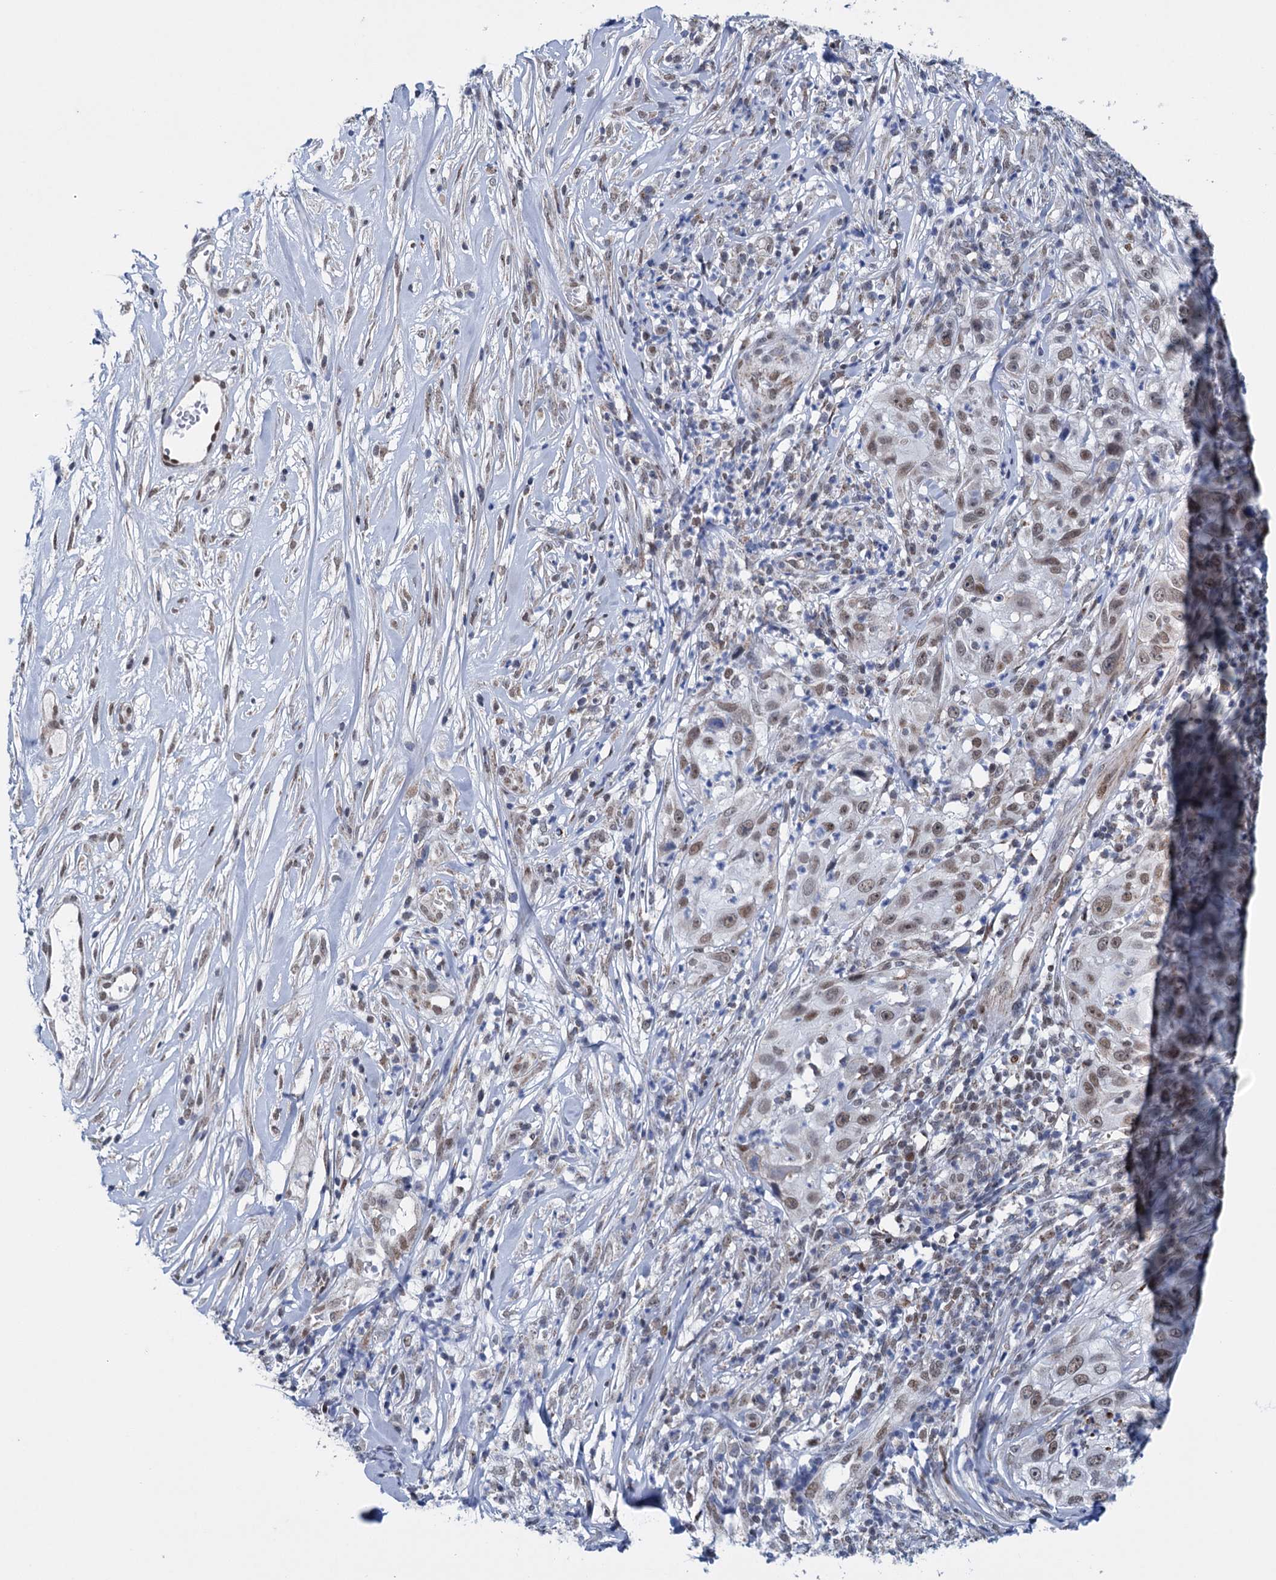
{"staining": {"intensity": "moderate", "quantity": ">75%", "location": "nuclear"}, "tissue": "skin cancer", "cell_type": "Tumor cells", "image_type": "cancer", "snomed": [{"axis": "morphology", "description": "Squamous cell carcinoma, NOS"}, {"axis": "topography", "description": "Skin"}], "caption": "A photomicrograph of human squamous cell carcinoma (skin) stained for a protein demonstrates moderate nuclear brown staining in tumor cells.", "gene": "MORN3", "patient": {"sex": "female", "age": 44}}